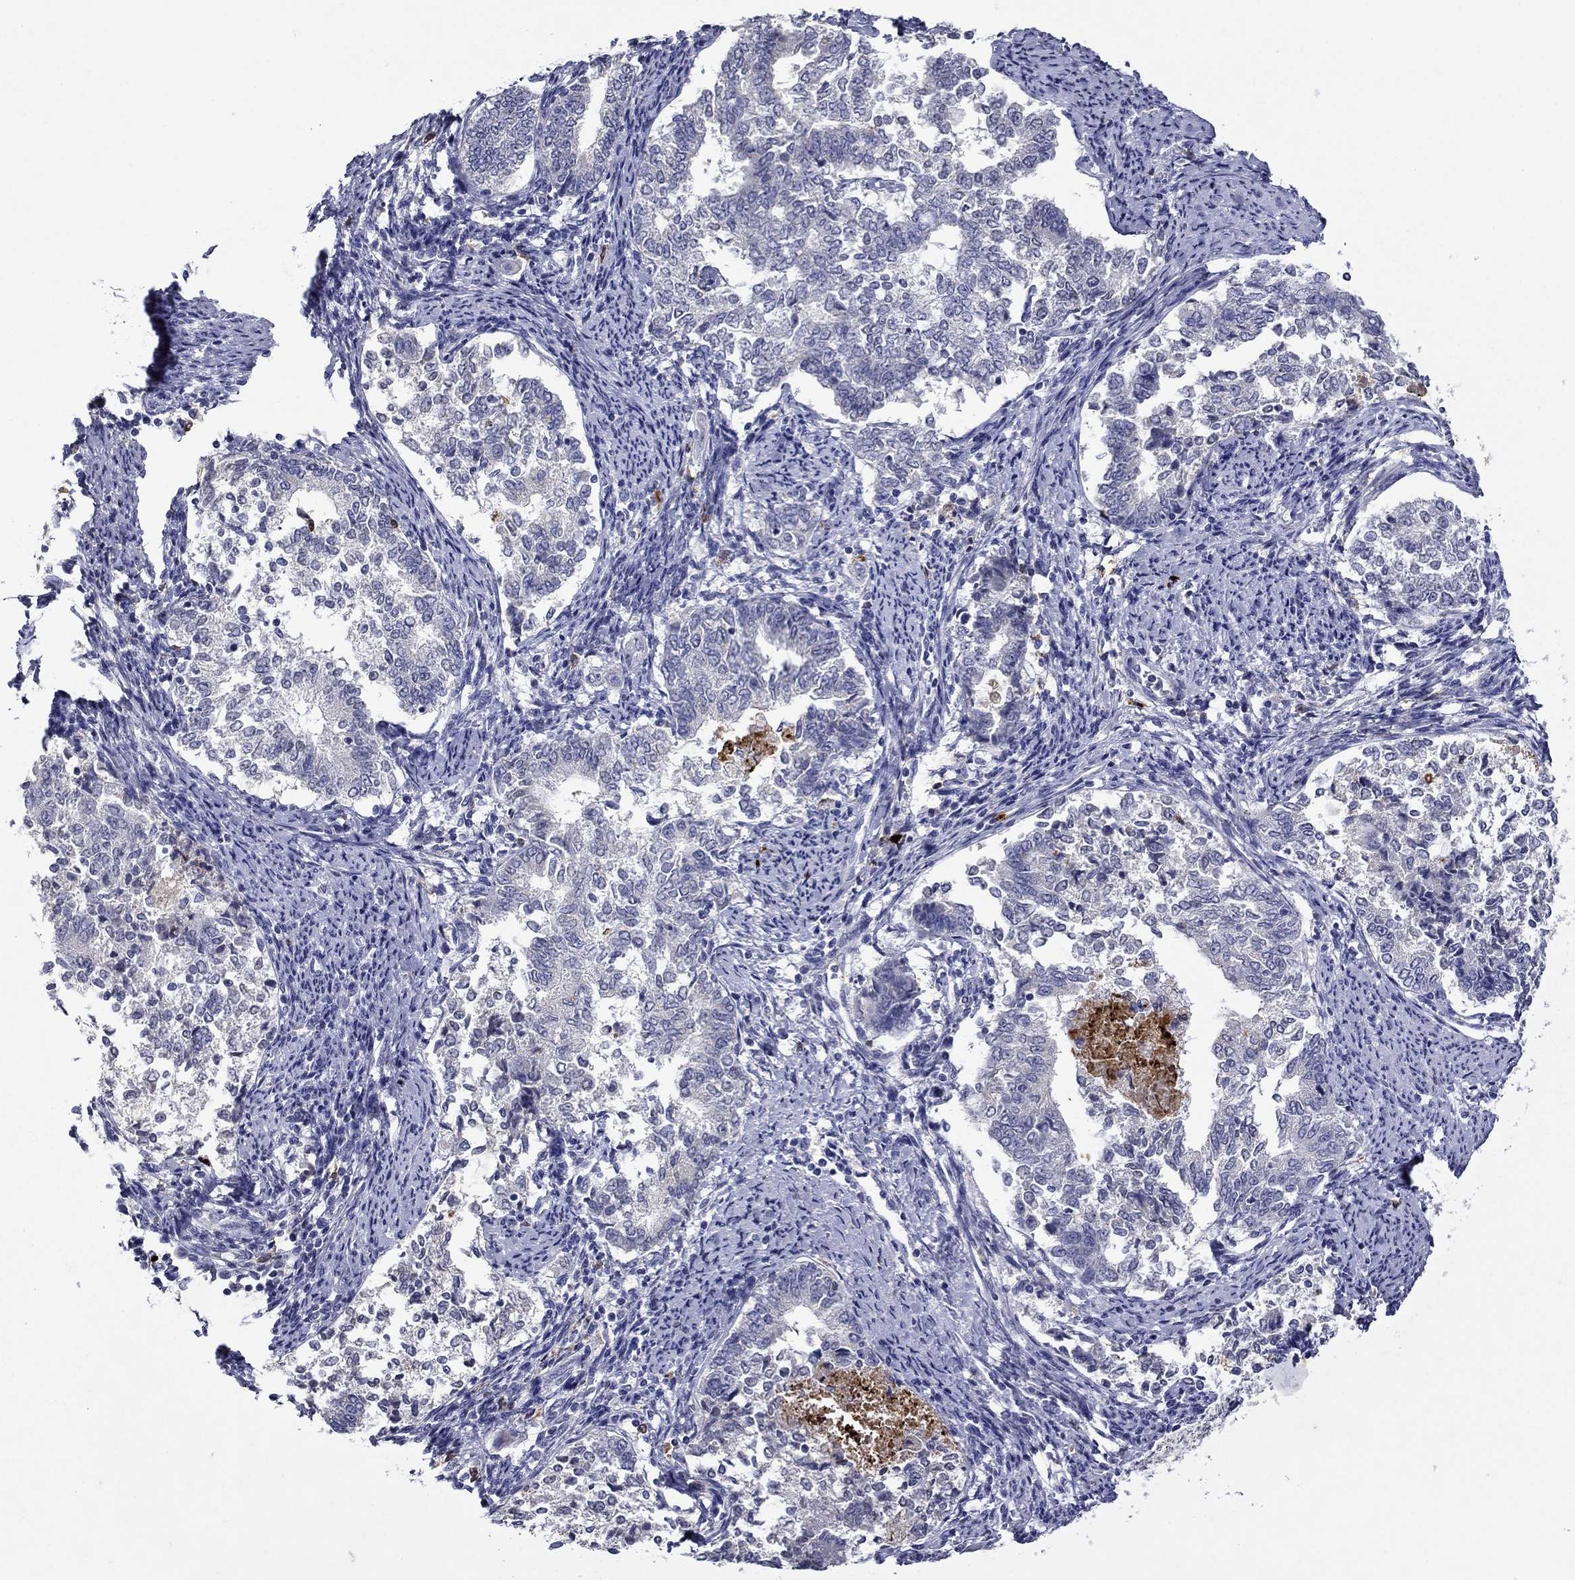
{"staining": {"intensity": "negative", "quantity": "none", "location": "none"}, "tissue": "endometrial cancer", "cell_type": "Tumor cells", "image_type": "cancer", "snomed": [{"axis": "morphology", "description": "Adenocarcinoma, NOS"}, {"axis": "topography", "description": "Endometrium"}], "caption": "Endometrial cancer (adenocarcinoma) was stained to show a protein in brown. There is no significant staining in tumor cells.", "gene": "IRF5", "patient": {"sex": "female", "age": 65}}